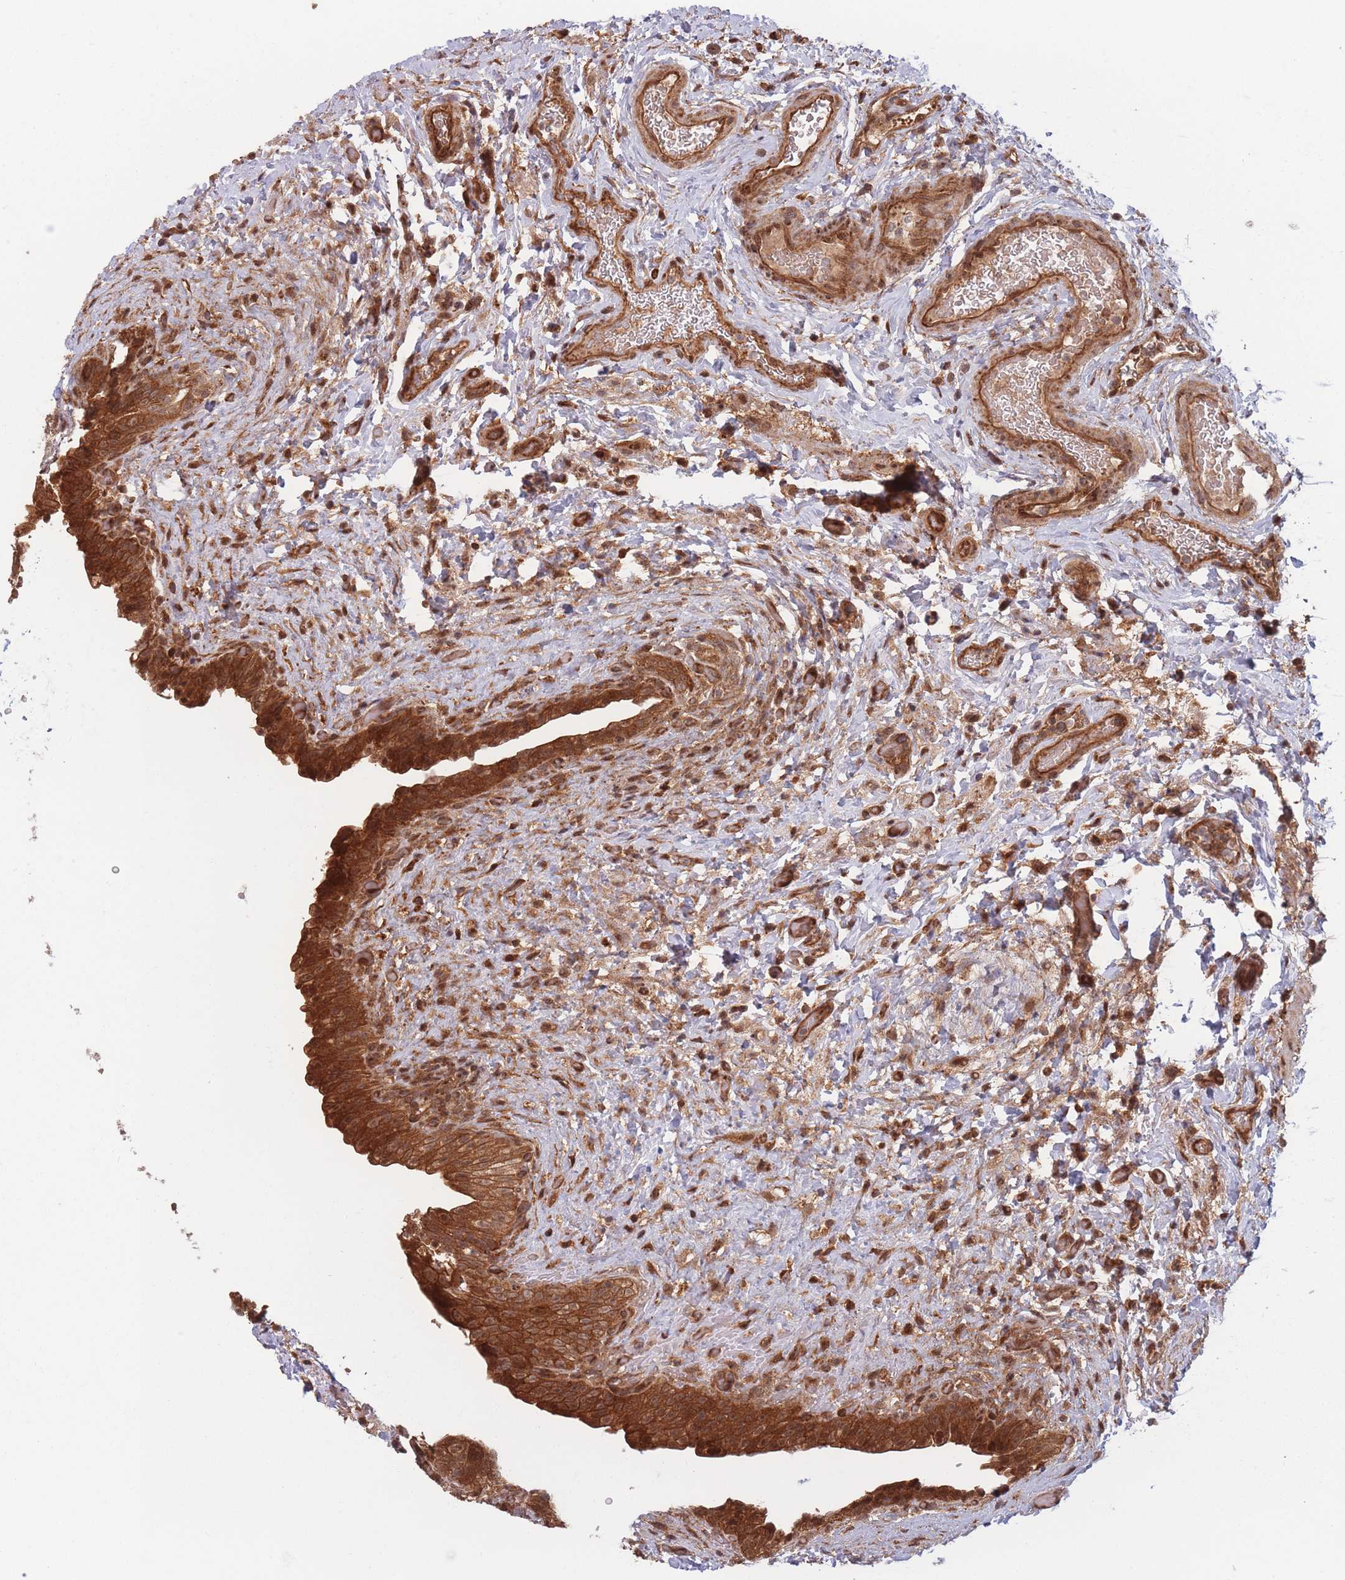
{"staining": {"intensity": "strong", "quantity": ">75%", "location": "cytoplasmic/membranous,nuclear"}, "tissue": "urinary bladder", "cell_type": "Urothelial cells", "image_type": "normal", "snomed": [{"axis": "morphology", "description": "Normal tissue, NOS"}, {"axis": "topography", "description": "Urinary bladder"}], "caption": "Urinary bladder stained for a protein reveals strong cytoplasmic/membranous,nuclear positivity in urothelial cells. The protein is stained brown, and the nuclei are stained in blue (DAB (3,3'-diaminobenzidine) IHC with brightfield microscopy, high magnification).", "gene": "PODXL2", "patient": {"sex": "male", "age": 69}}